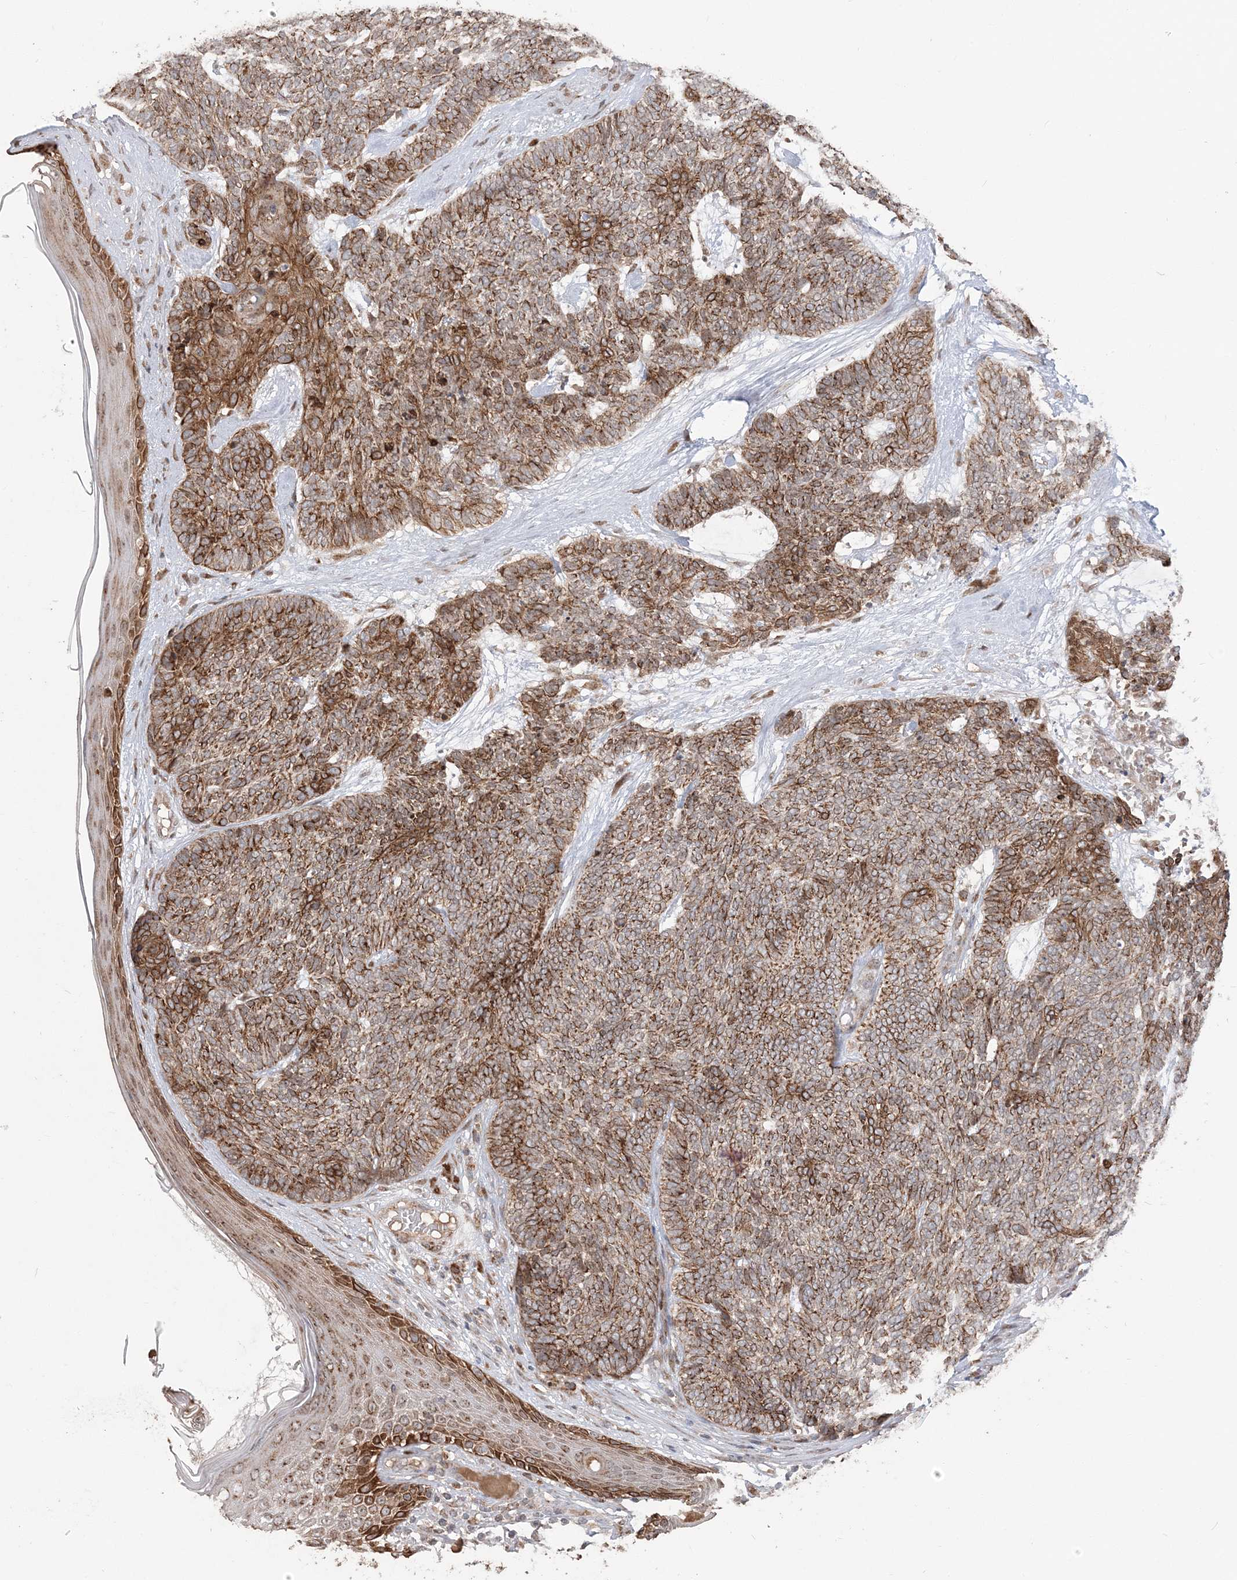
{"staining": {"intensity": "strong", "quantity": ">75%", "location": "cytoplasmic/membranous"}, "tissue": "skin cancer", "cell_type": "Tumor cells", "image_type": "cancer", "snomed": [{"axis": "morphology", "description": "Basal cell carcinoma"}, {"axis": "topography", "description": "Skin"}], "caption": "Basal cell carcinoma (skin) stained with a brown dye exhibits strong cytoplasmic/membranous positive staining in about >75% of tumor cells.", "gene": "RER1", "patient": {"sex": "female", "age": 84}}